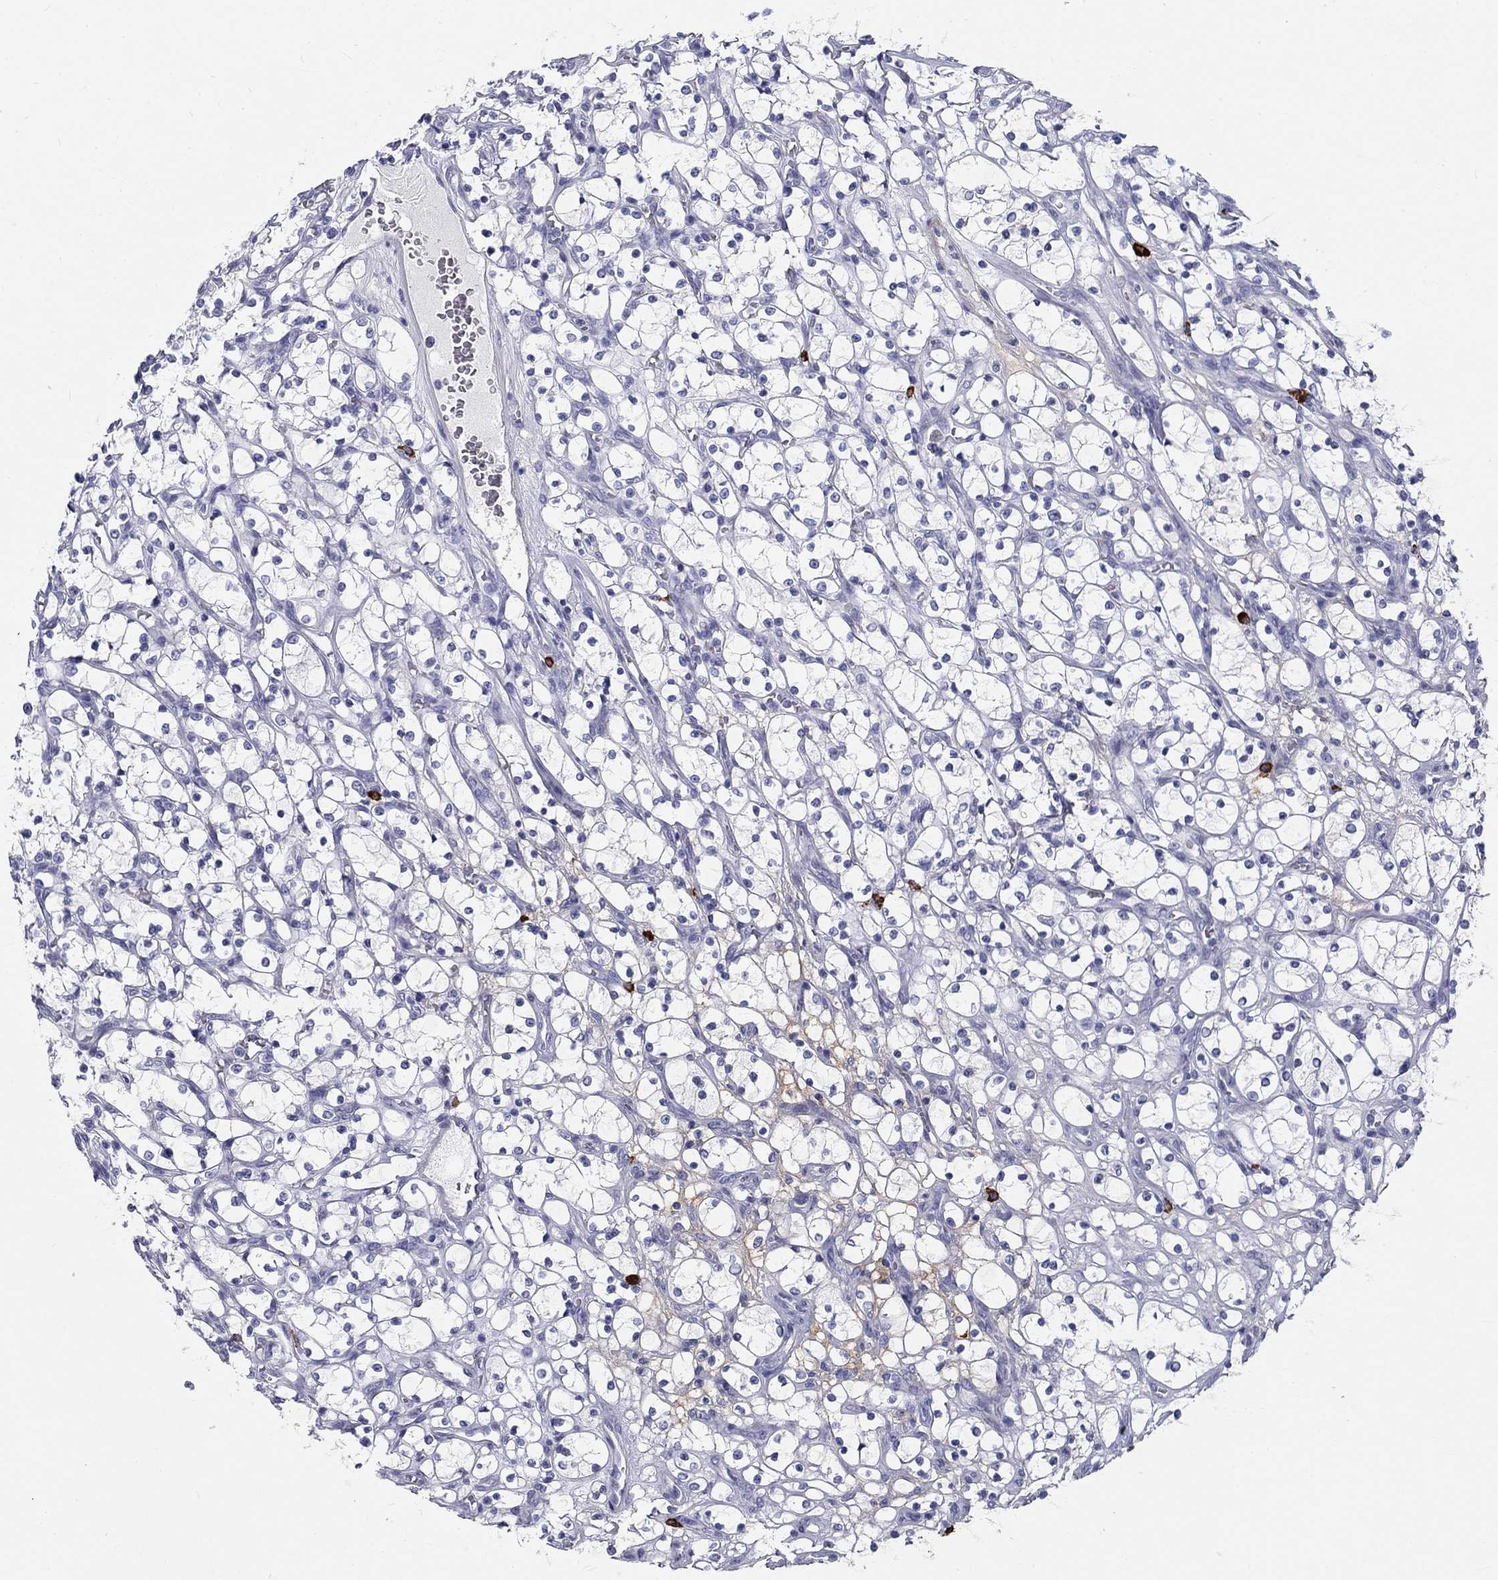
{"staining": {"intensity": "weak", "quantity": "<25%", "location": "cytoplasmic/membranous"}, "tissue": "renal cancer", "cell_type": "Tumor cells", "image_type": "cancer", "snomed": [{"axis": "morphology", "description": "Adenocarcinoma, NOS"}, {"axis": "topography", "description": "Kidney"}], "caption": "Photomicrograph shows no protein expression in tumor cells of renal adenocarcinoma tissue.", "gene": "CD40LG", "patient": {"sex": "female", "age": 69}}